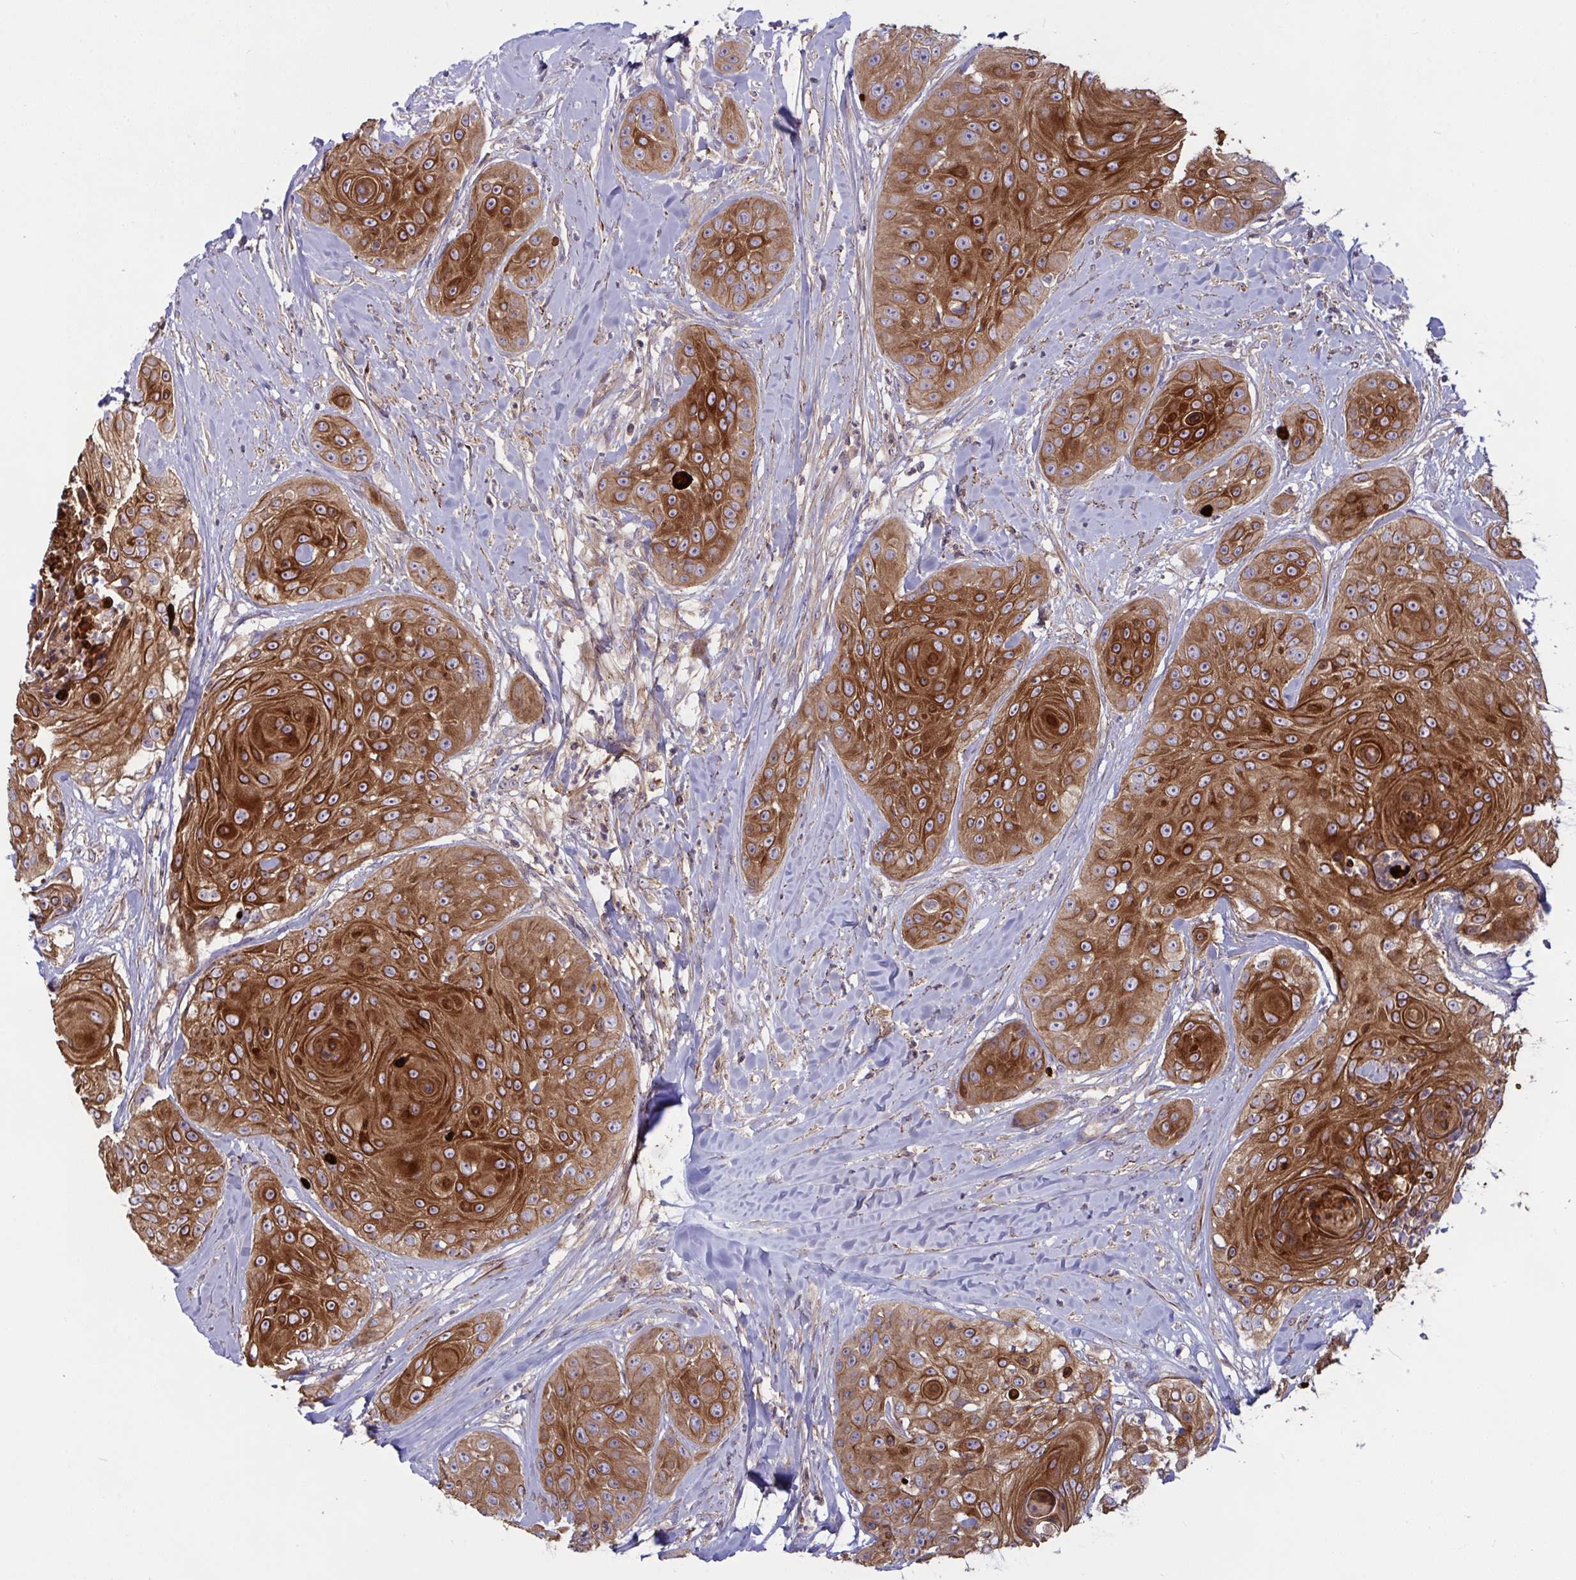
{"staining": {"intensity": "strong", "quantity": ">75%", "location": "cytoplasmic/membranous"}, "tissue": "head and neck cancer", "cell_type": "Tumor cells", "image_type": "cancer", "snomed": [{"axis": "morphology", "description": "Squamous cell carcinoma, NOS"}, {"axis": "topography", "description": "Head-Neck"}], "caption": "Immunohistochemical staining of human head and neck cancer (squamous cell carcinoma) shows high levels of strong cytoplasmic/membranous staining in approximately >75% of tumor cells.", "gene": "TANK", "patient": {"sex": "male", "age": 83}}